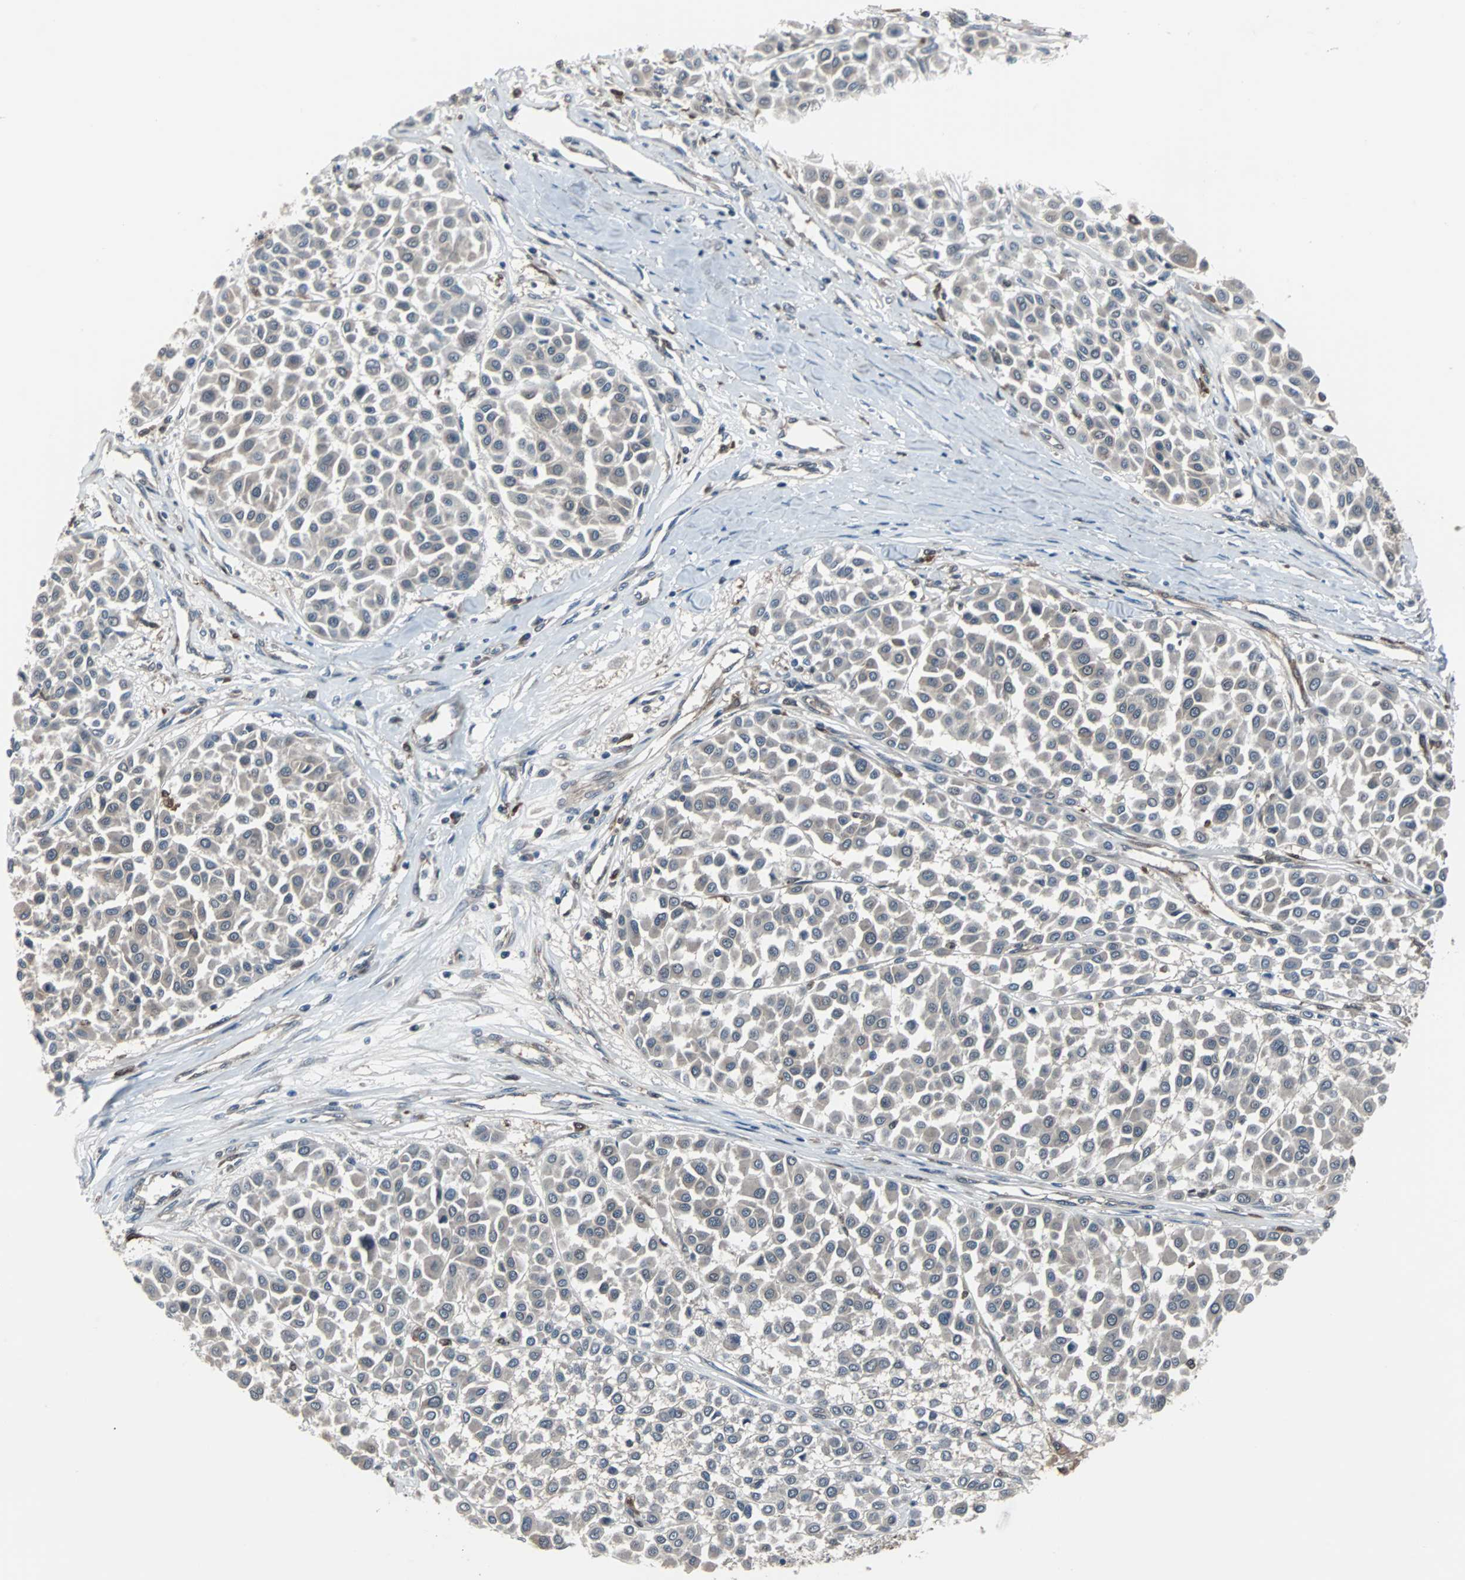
{"staining": {"intensity": "weak", "quantity": ">75%", "location": "cytoplasmic/membranous"}, "tissue": "melanoma", "cell_type": "Tumor cells", "image_type": "cancer", "snomed": [{"axis": "morphology", "description": "Malignant melanoma, Metastatic site"}, {"axis": "topography", "description": "Soft tissue"}], "caption": "Weak cytoplasmic/membranous expression is present in approximately >75% of tumor cells in malignant melanoma (metastatic site). Using DAB (brown) and hematoxylin (blue) stains, captured at high magnification using brightfield microscopy.", "gene": "PAK1", "patient": {"sex": "male", "age": 41}}